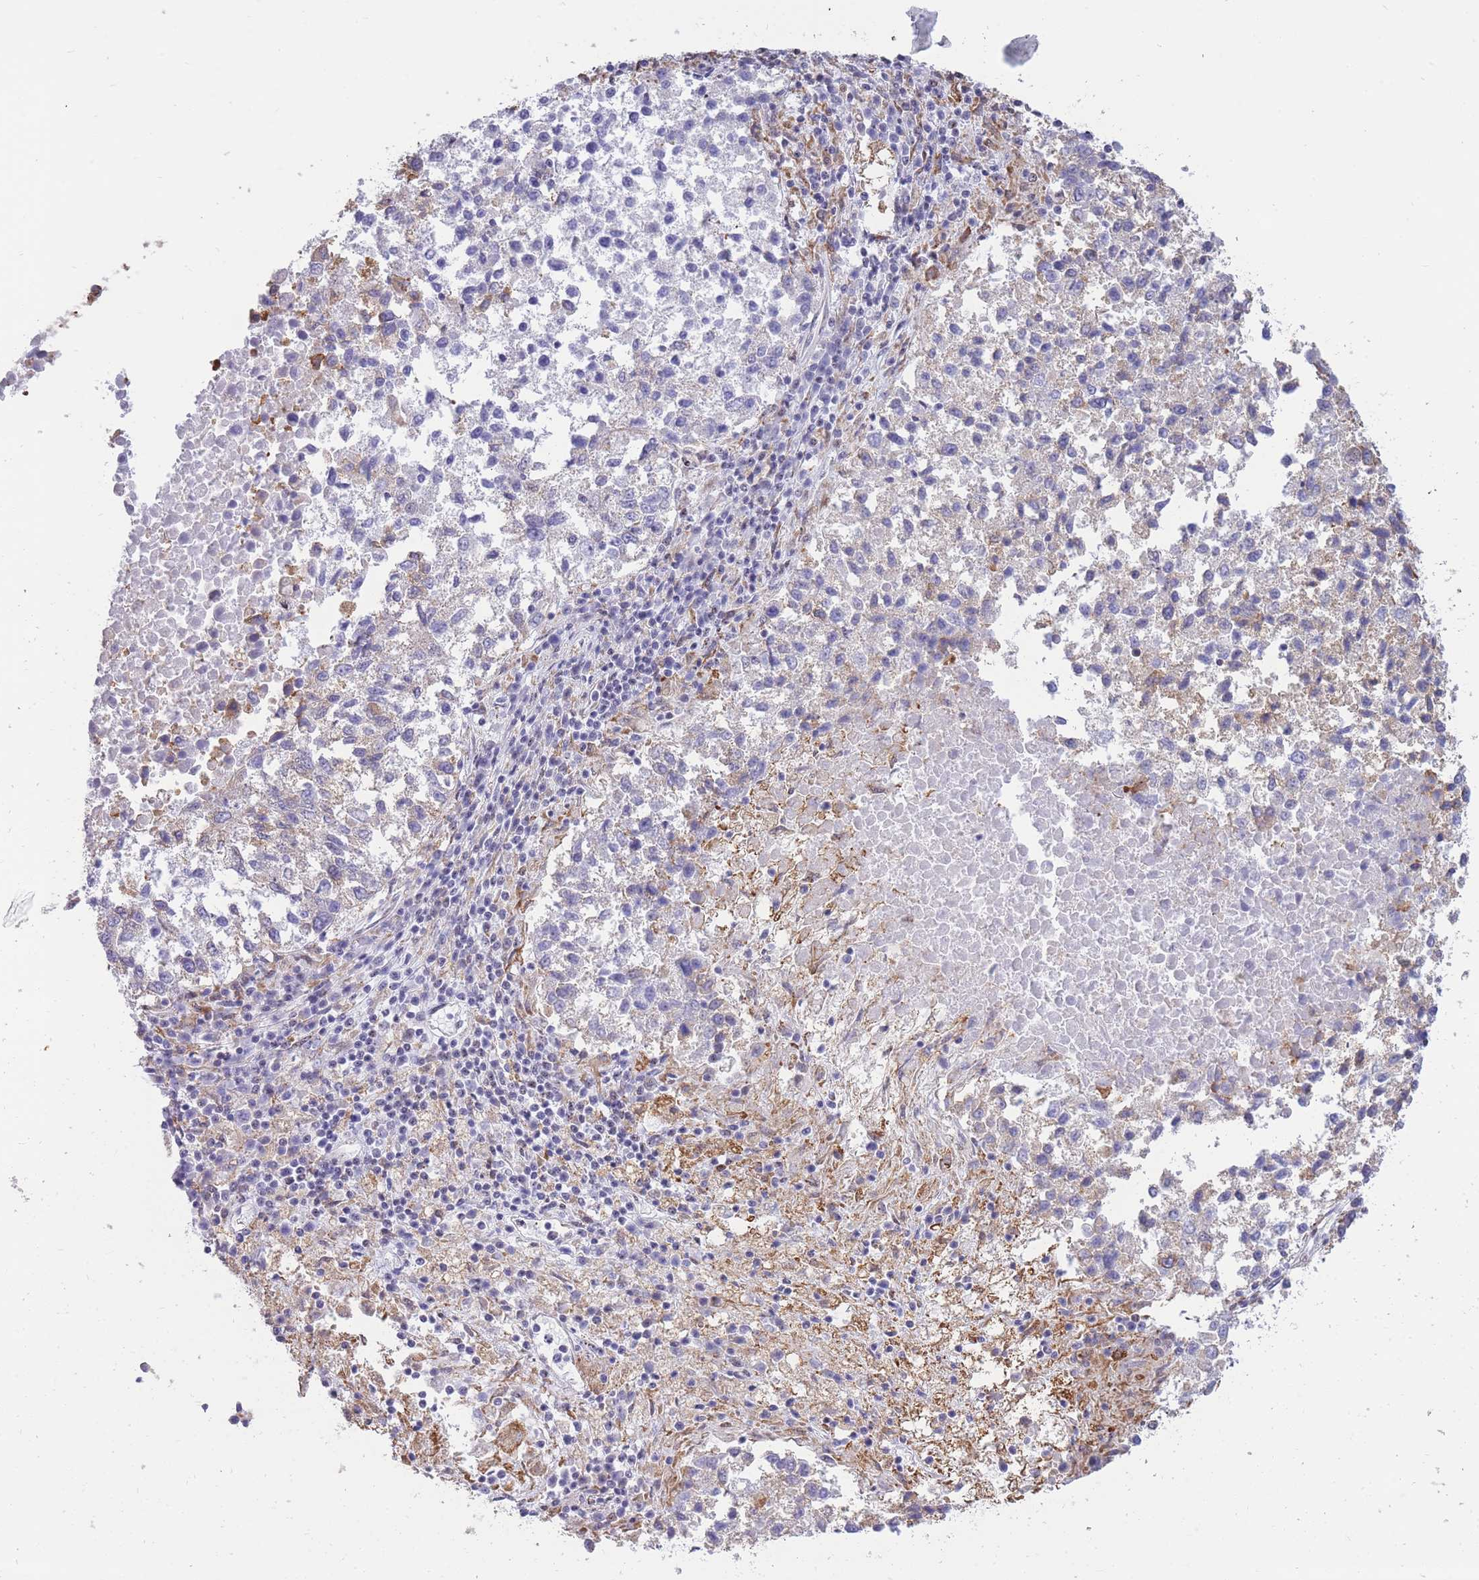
{"staining": {"intensity": "negative", "quantity": "none", "location": "none"}, "tissue": "lung cancer", "cell_type": "Tumor cells", "image_type": "cancer", "snomed": [{"axis": "morphology", "description": "Squamous cell carcinoma, NOS"}, {"axis": "topography", "description": "Lung"}], "caption": "Human lung cancer stained for a protein using immunohistochemistry (IHC) exhibits no staining in tumor cells.", "gene": "FAM153A", "patient": {"sex": "male", "age": 73}}